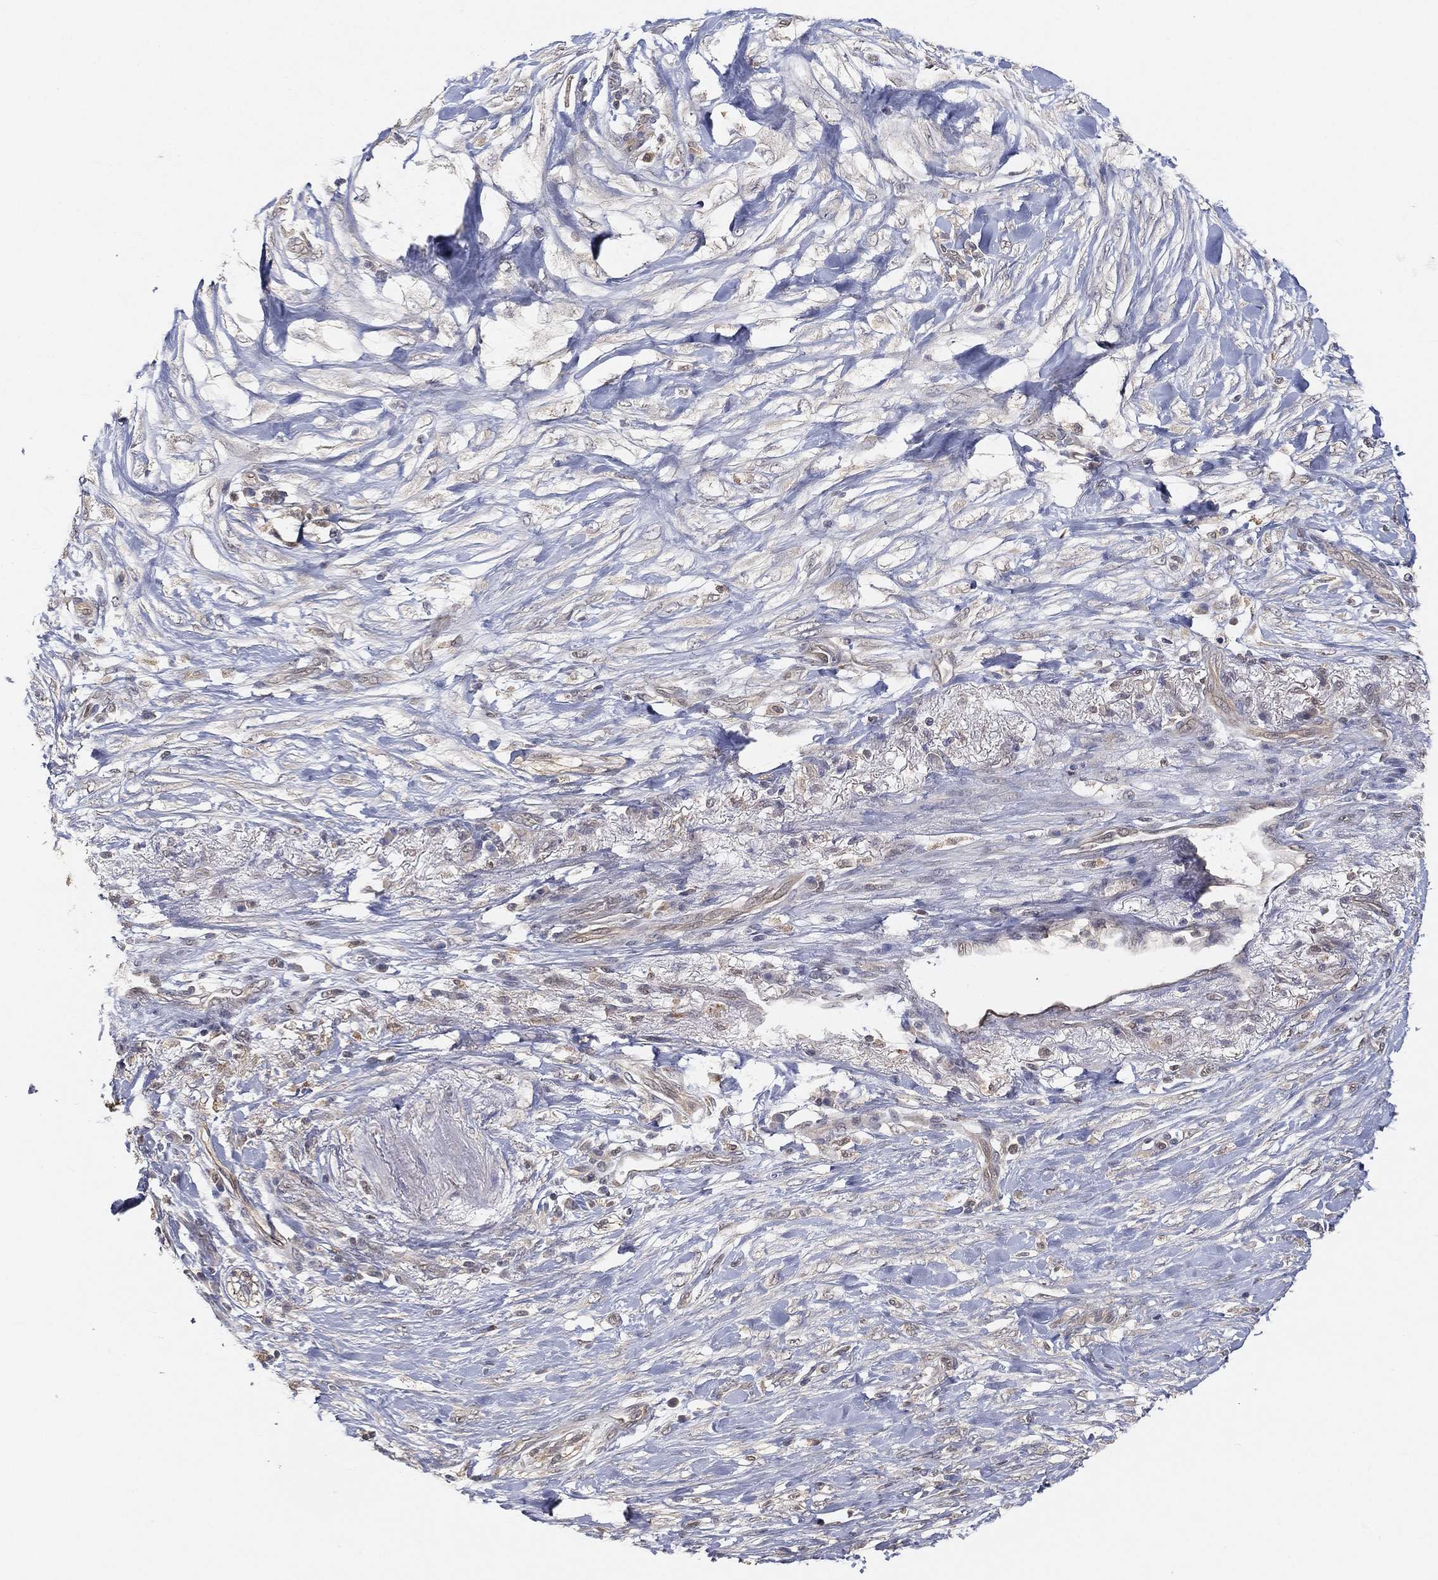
{"staining": {"intensity": "weak", "quantity": "<25%", "location": "cytoplasmic/membranous"}, "tissue": "pancreatic cancer", "cell_type": "Tumor cells", "image_type": "cancer", "snomed": [{"axis": "morphology", "description": "Adenocarcinoma, NOS"}, {"axis": "topography", "description": "Pancreas"}], "caption": "Immunohistochemistry photomicrograph of pancreatic adenocarcinoma stained for a protein (brown), which reveals no staining in tumor cells. (DAB (3,3'-diaminobenzidine) immunohistochemistry with hematoxylin counter stain).", "gene": "MAPK1", "patient": {"sex": "female", "age": 72}}